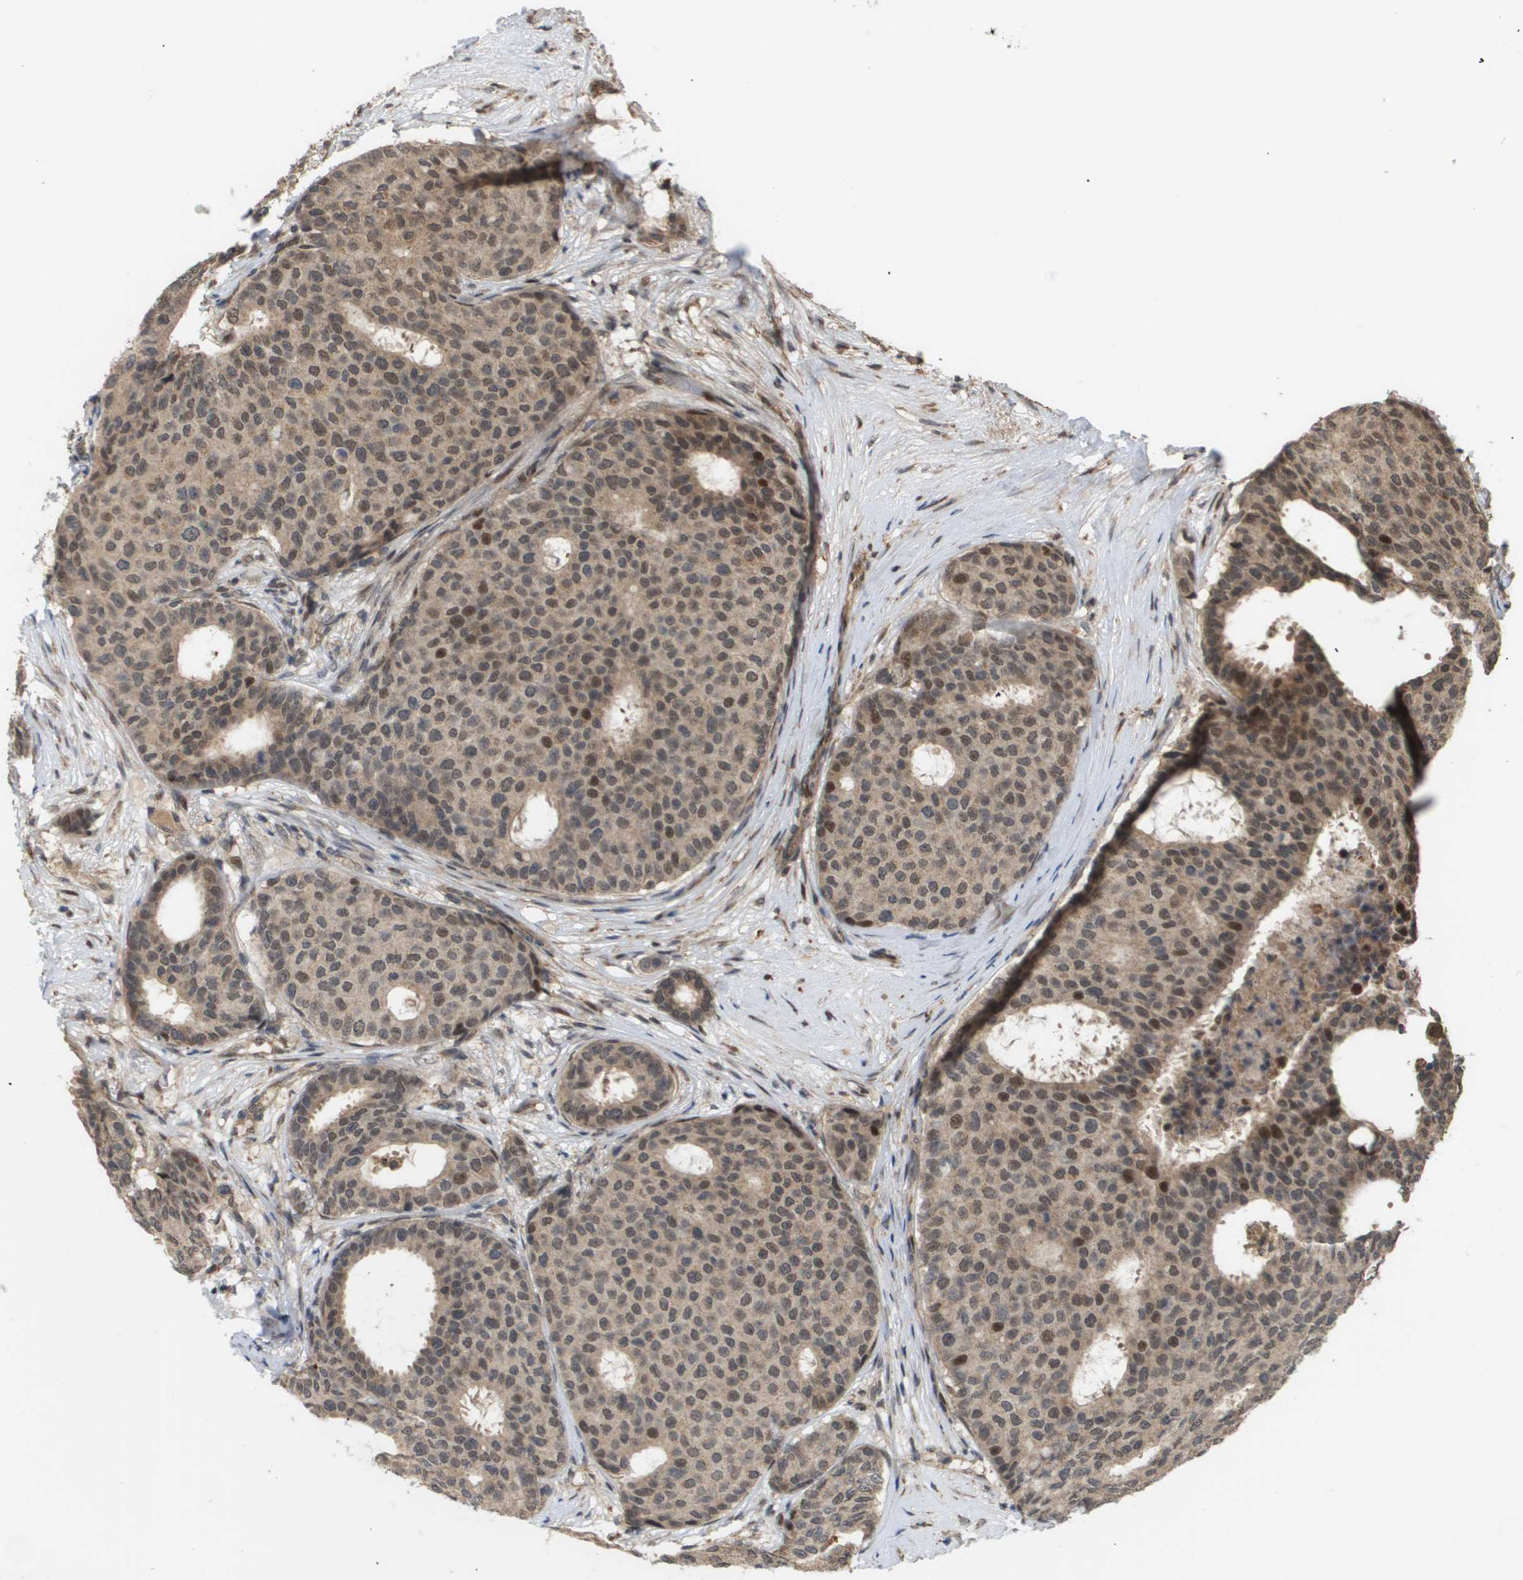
{"staining": {"intensity": "weak", "quantity": ">75%", "location": "cytoplasmic/membranous,nuclear"}, "tissue": "breast cancer", "cell_type": "Tumor cells", "image_type": "cancer", "snomed": [{"axis": "morphology", "description": "Duct carcinoma"}, {"axis": "topography", "description": "Breast"}], "caption": "Immunohistochemical staining of human breast cancer (infiltrating ductal carcinoma) reveals weak cytoplasmic/membranous and nuclear protein expression in approximately >75% of tumor cells. Using DAB (brown) and hematoxylin (blue) stains, captured at high magnification using brightfield microscopy.", "gene": "PDGFB", "patient": {"sex": "female", "age": 75}}